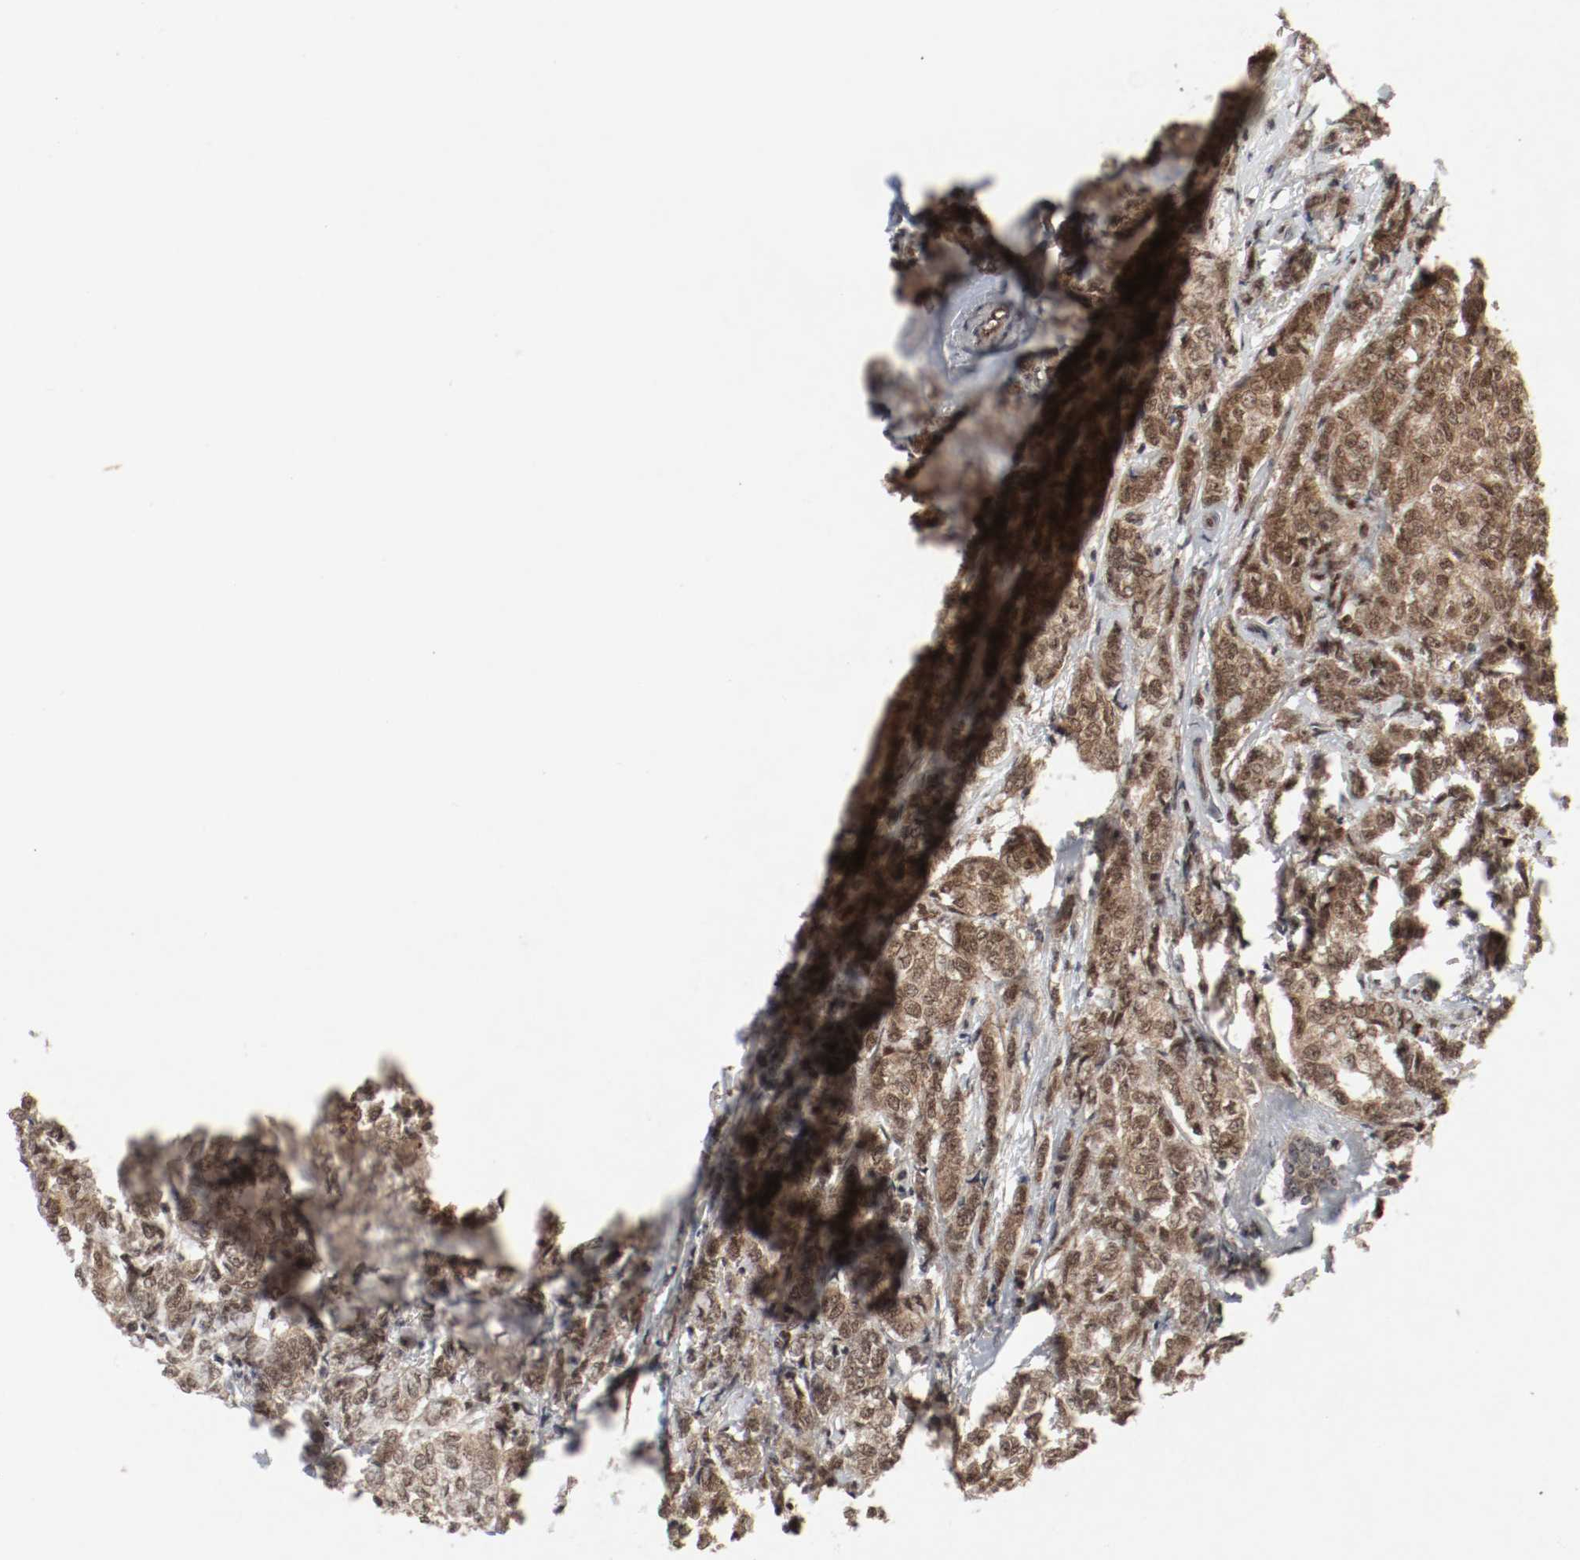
{"staining": {"intensity": "moderate", "quantity": ">75%", "location": "cytoplasmic/membranous,nuclear"}, "tissue": "breast cancer", "cell_type": "Tumor cells", "image_type": "cancer", "snomed": [{"axis": "morphology", "description": "Lobular carcinoma"}, {"axis": "topography", "description": "Breast"}], "caption": "An image of human lobular carcinoma (breast) stained for a protein exhibits moderate cytoplasmic/membranous and nuclear brown staining in tumor cells.", "gene": "CSNK2B", "patient": {"sex": "female", "age": 60}}